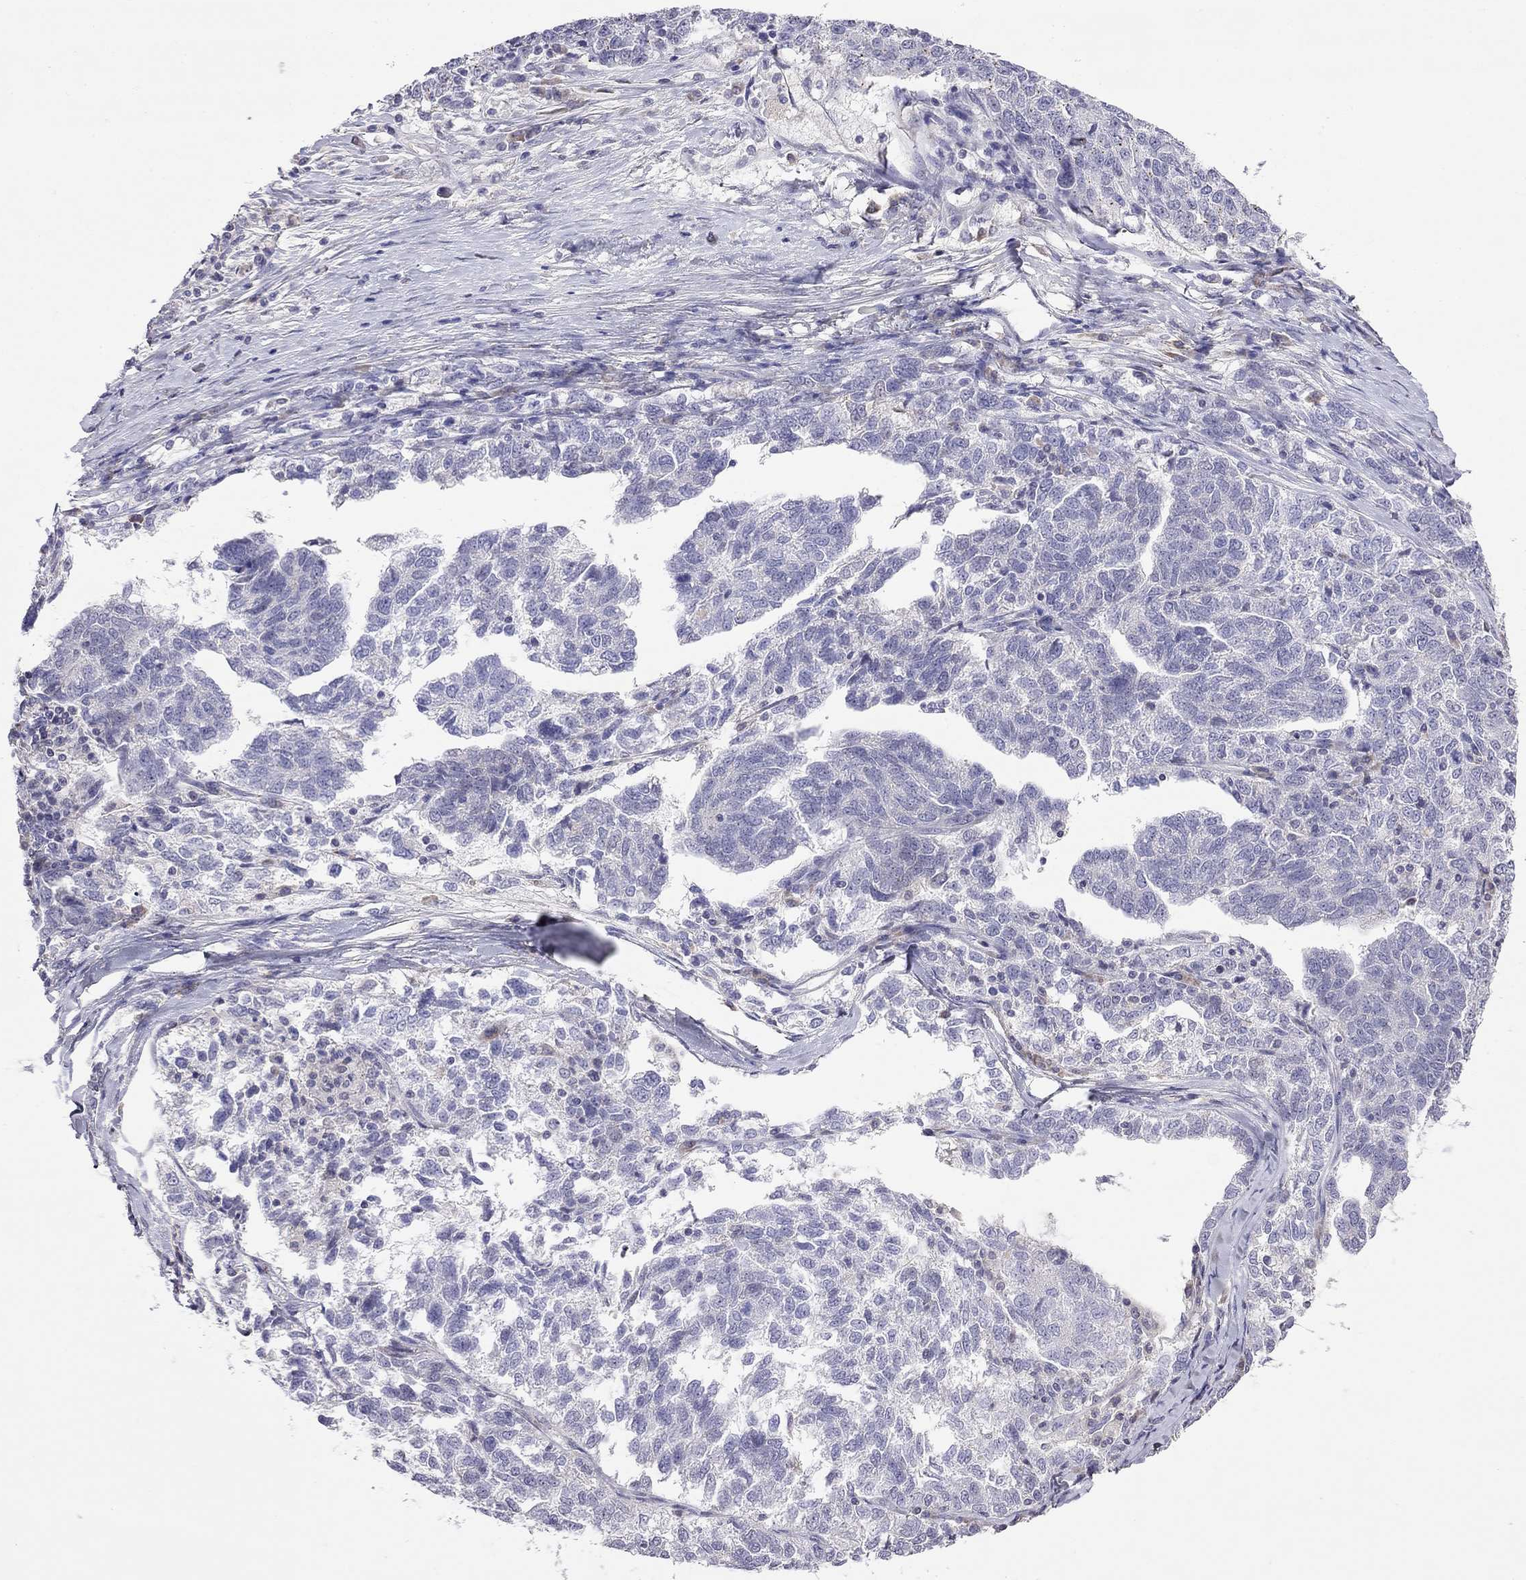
{"staining": {"intensity": "negative", "quantity": "none", "location": "none"}, "tissue": "ovarian cancer", "cell_type": "Tumor cells", "image_type": "cancer", "snomed": [{"axis": "morphology", "description": "Cystadenocarcinoma, serous, NOS"}, {"axis": "topography", "description": "Ovary"}], "caption": "High magnification brightfield microscopy of ovarian cancer (serous cystadenocarcinoma) stained with DAB (brown) and counterstained with hematoxylin (blue): tumor cells show no significant positivity. (DAB (3,3'-diaminobenzidine) IHC visualized using brightfield microscopy, high magnification).", "gene": "WNK3", "patient": {"sex": "female", "age": 71}}